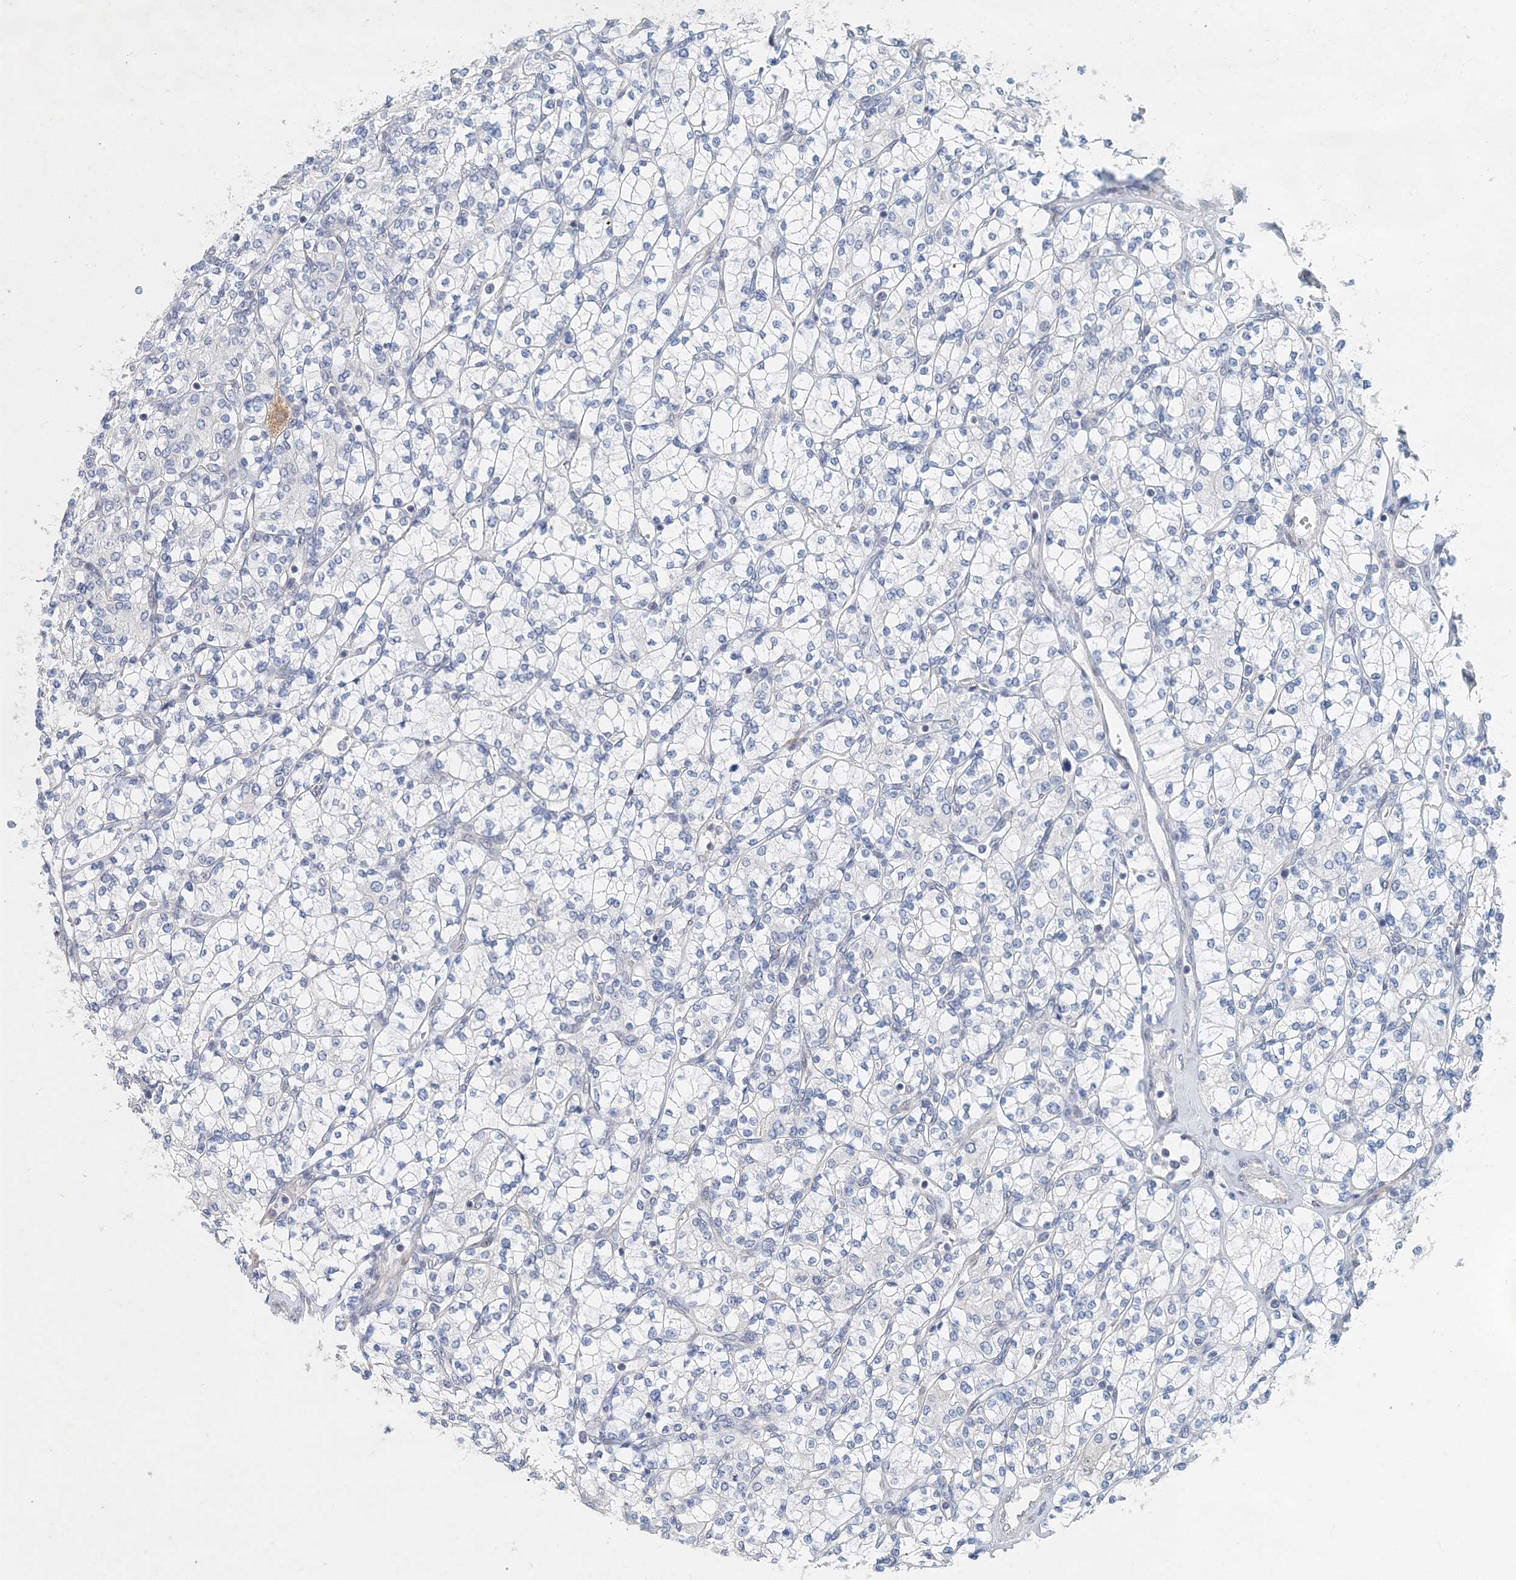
{"staining": {"intensity": "negative", "quantity": "none", "location": "none"}, "tissue": "renal cancer", "cell_type": "Tumor cells", "image_type": "cancer", "snomed": [{"axis": "morphology", "description": "Adenocarcinoma, NOS"}, {"axis": "topography", "description": "Kidney"}], "caption": "The immunohistochemistry photomicrograph has no significant expression in tumor cells of adenocarcinoma (renal) tissue.", "gene": "UIMC1", "patient": {"sex": "male", "age": 77}}